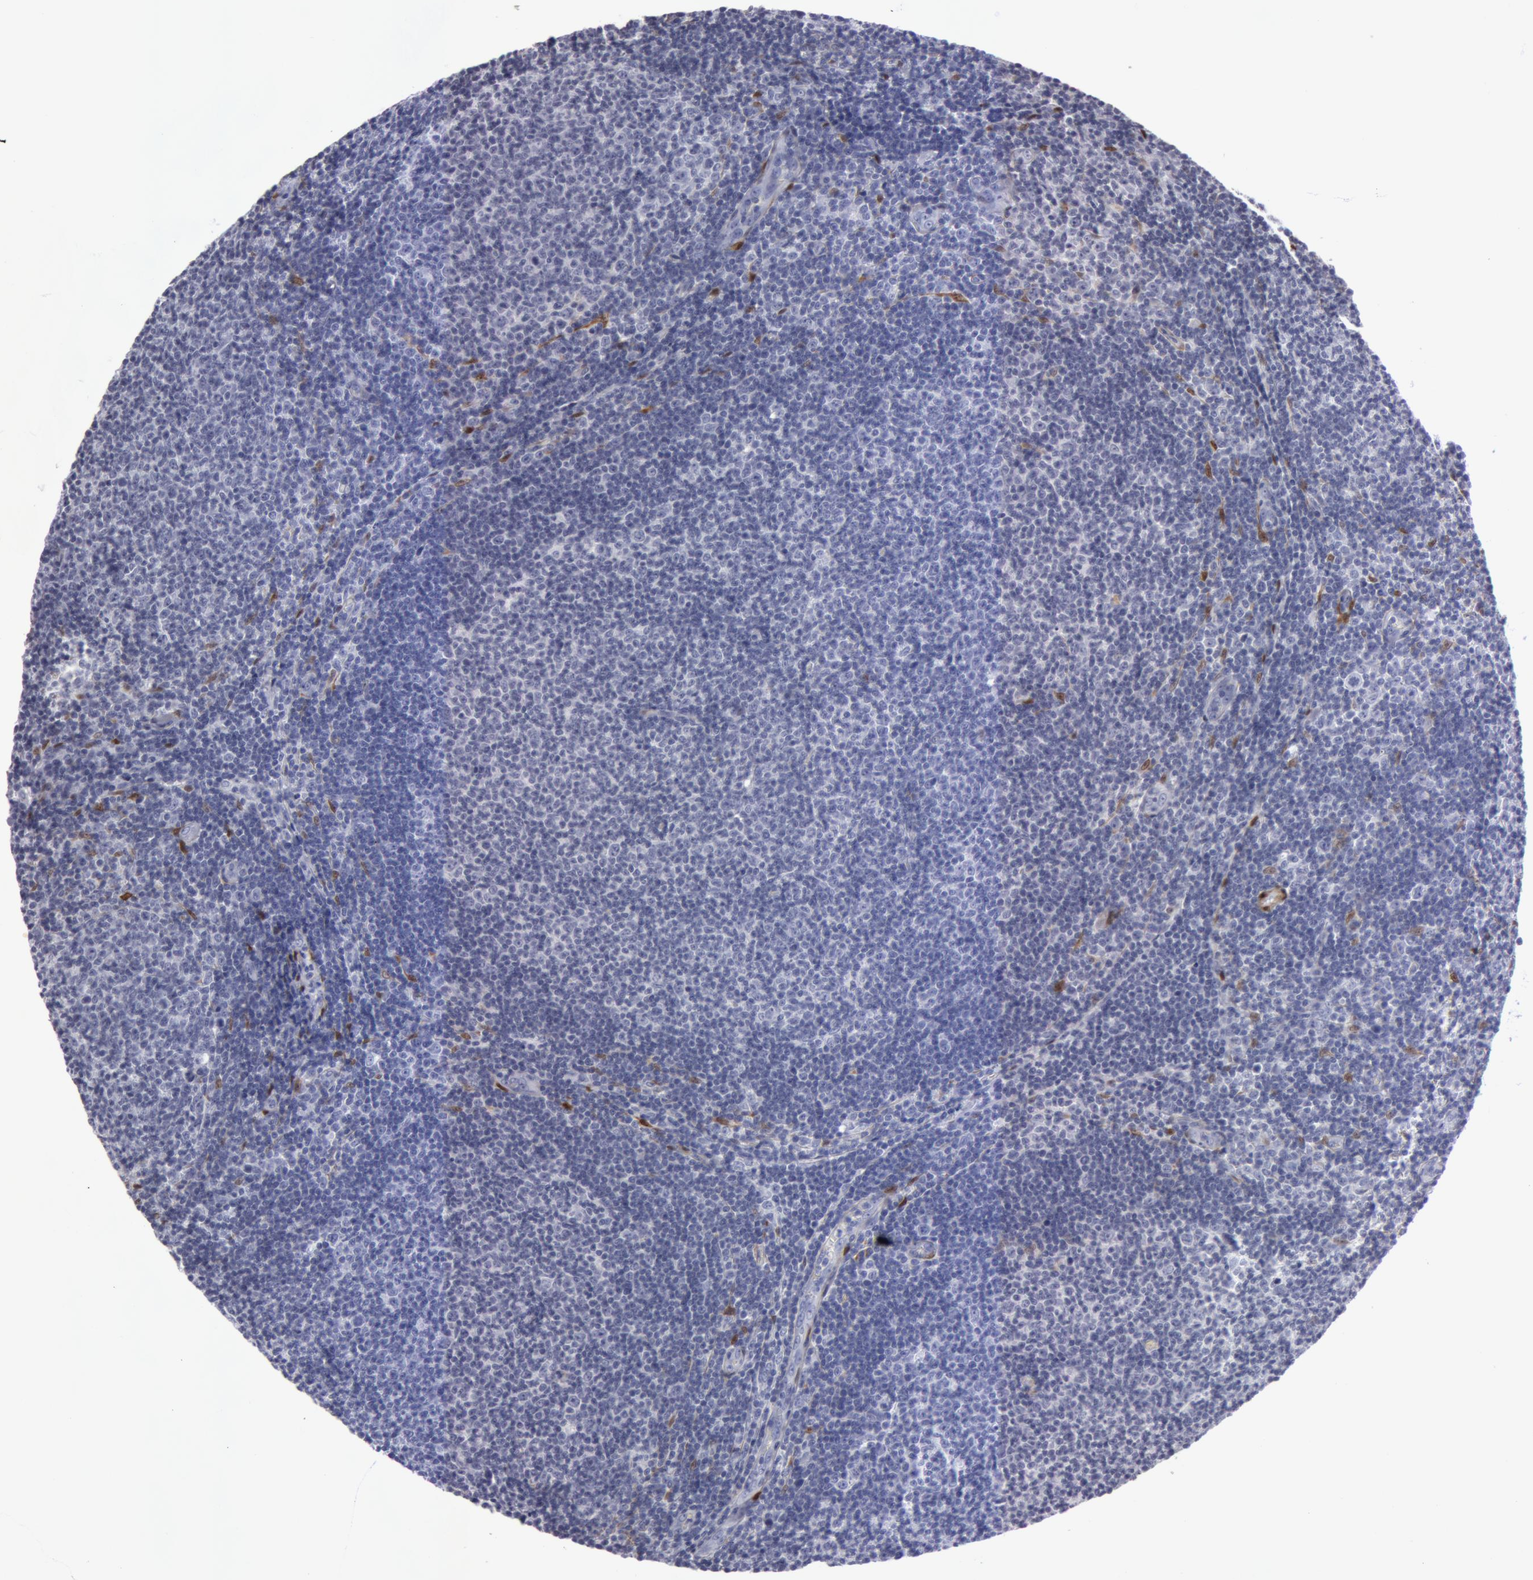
{"staining": {"intensity": "strong", "quantity": "<25%", "location": "cytoplasmic/membranous"}, "tissue": "lymphoma", "cell_type": "Tumor cells", "image_type": "cancer", "snomed": [{"axis": "morphology", "description": "Malignant lymphoma, non-Hodgkin's type, Low grade"}, {"axis": "topography", "description": "Lymph node"}], "caption": "Human malignant lymphoma, non-Hodgkin's type (low-grade) stained for a protein (brown) demonstrates strong cytoplasmic/membranous positive staining in about <25% of tumor cells.", "gene": "TAGLN", "patient": {"sex": "male", "age": 49}}